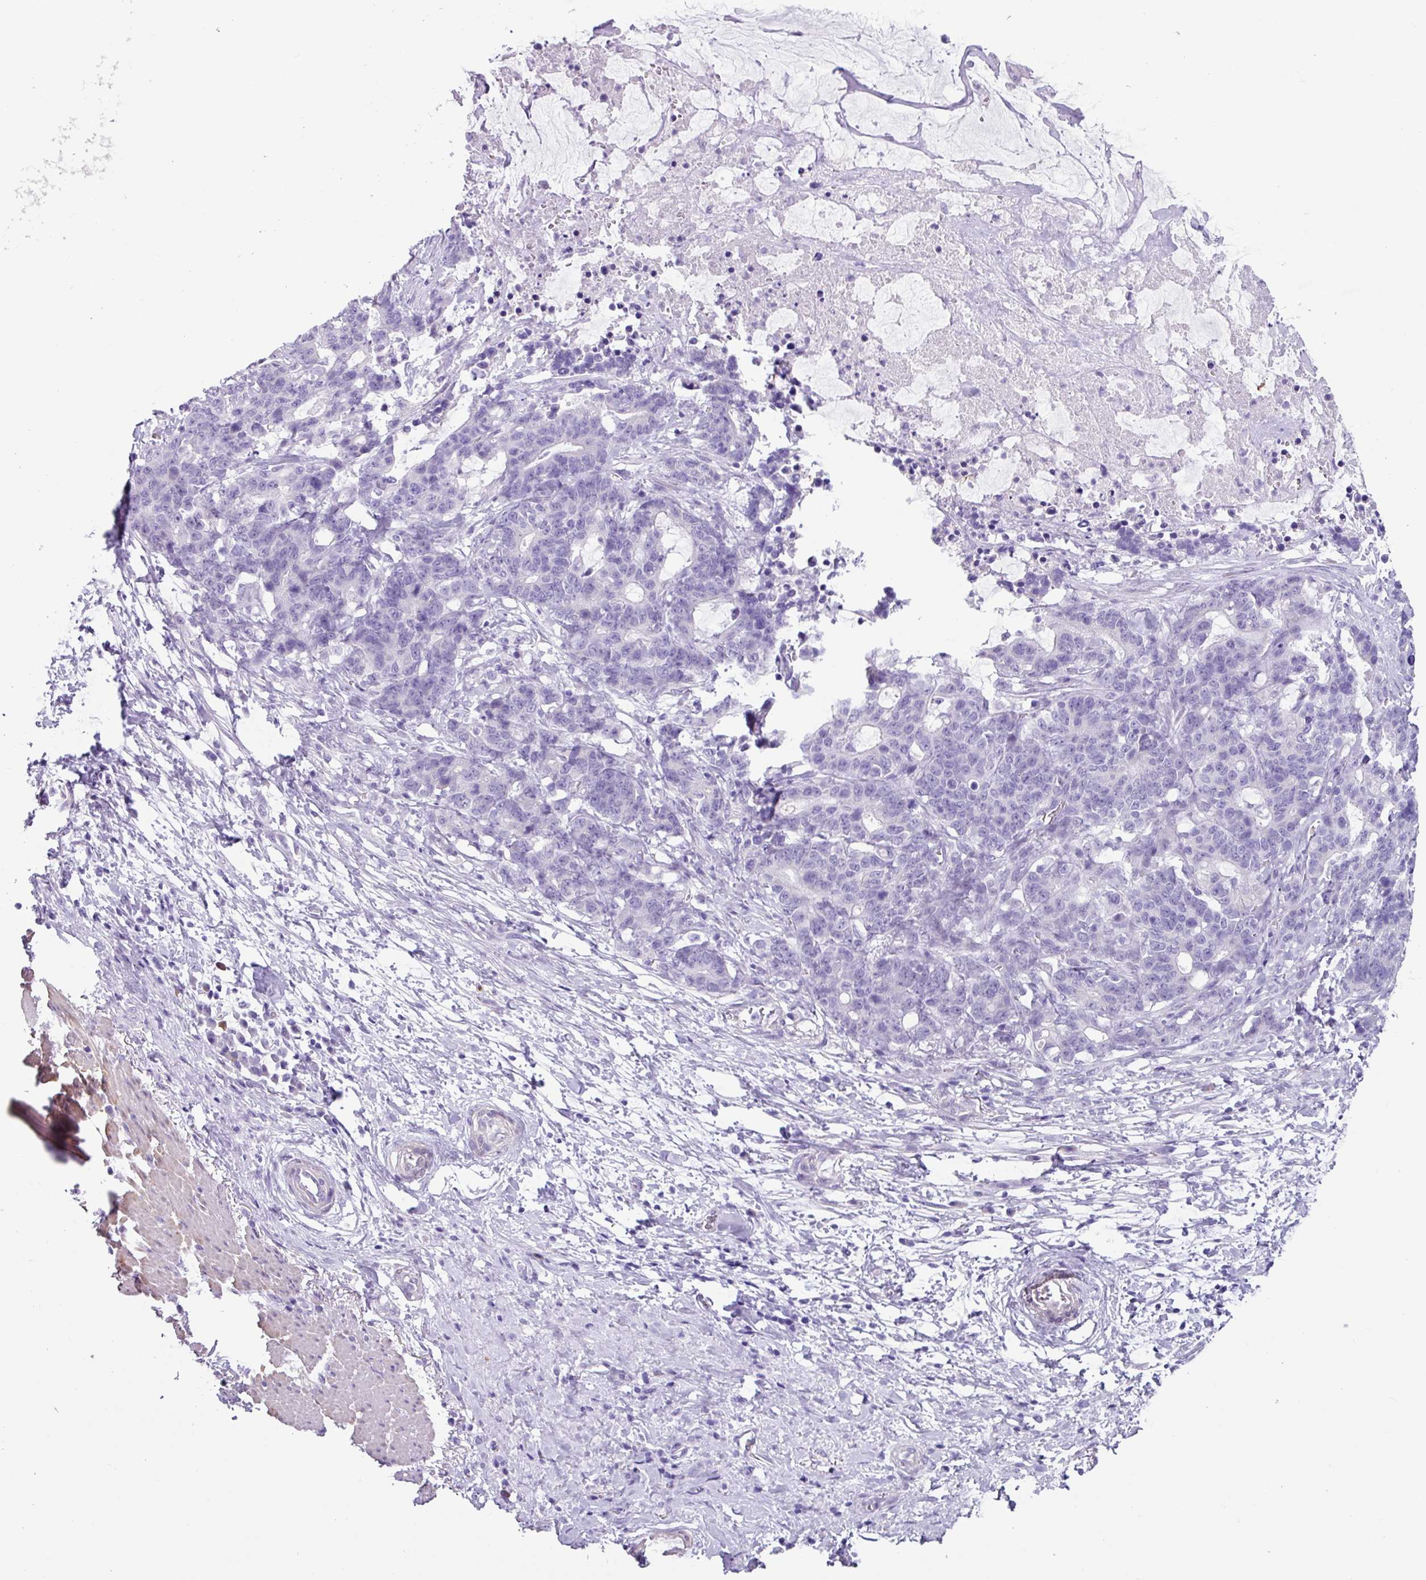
{"staining": {"intensity": "negative", "quantity": "none", "location": "none"}, "tissue": "stomach cancer", "cell_type": "Tumor cells", "image_type": "cancer", "snomed": [{"axis": "morphology", "description": "Normal tissue, NOS"}, {"axis": "morphology", "description": "Adenocarcinoma, NOS"}, {"axis": "topography", "description": "Stomach"}], "caption": "The photomicrograph displays no staining of tumor cells in stomach cancer (adenocarcinoma).", "gene": "OTX1", "patient": {"sex": "female", "age": 64}}